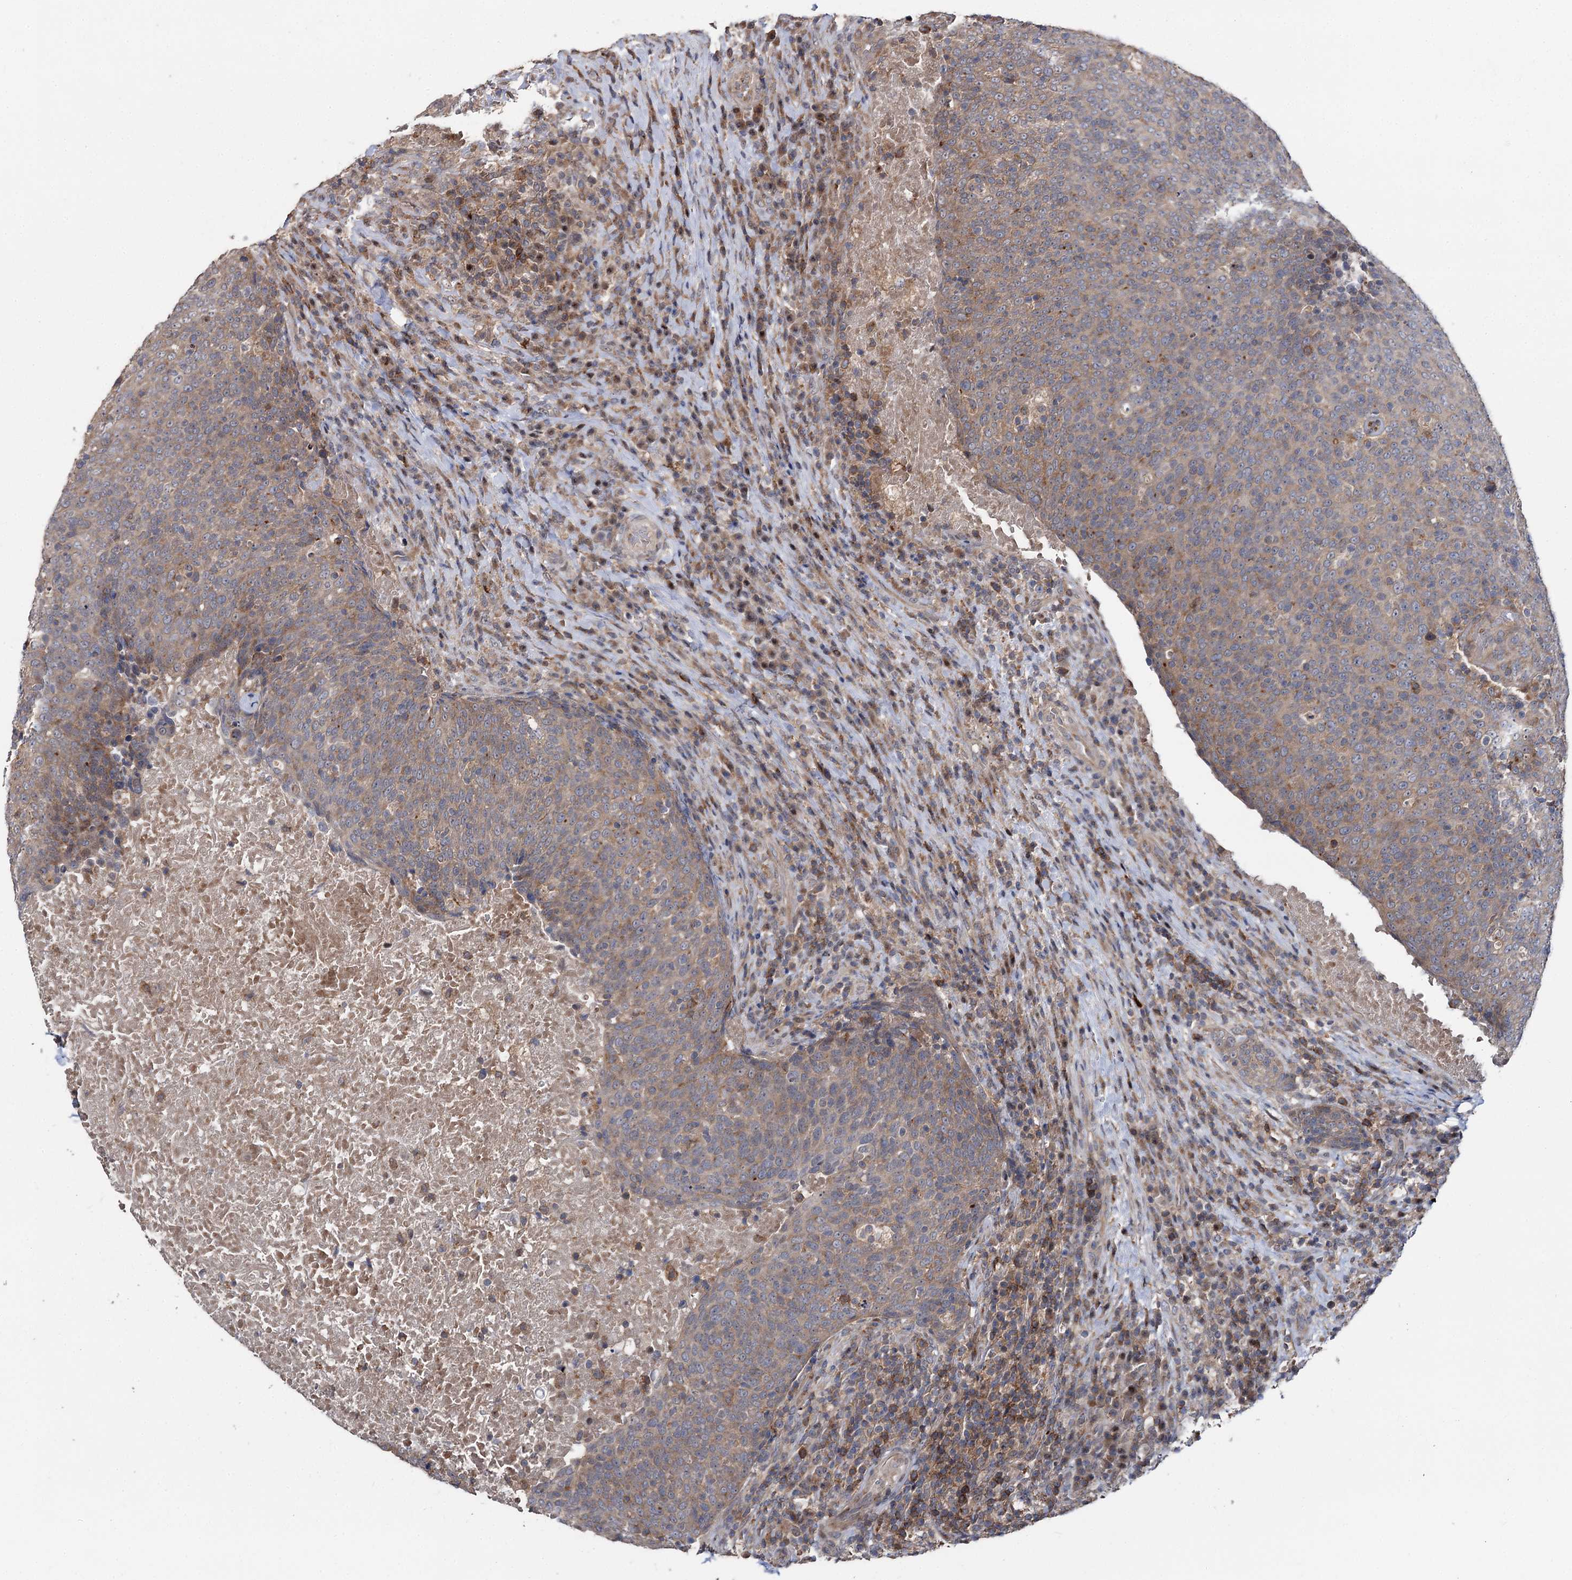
{"staining": {"intensity": "weak", "quantity": ">75%", "location": "cytoplasmic/membranous"}, "tissue": "head and neck cancer", "cell_type": "Tumor cells", "image_type": "cancer", "snomed": [{"axis": "morphology", "description": "Squamous cell carcinoma, NOS"}, {"axis": "morphology", "description": "Squamous cell carcinoma, metastatic, NOS"}, {"axis": "topography", "description": "Lymph node"}, {"axis": "topography", "description": "Head-Neck"}], "caption": "Squamous cell carcinoma (head and neck) was stained to show a protein in brown. There is low levels of weak cytoplasmic/membranous expression in about >75% of tumor cells. The protein of interest is shown in brown color, while the nuclei are stained blue.", "gene": "STX6", "patient": {"sex": "male", "age": 62}}